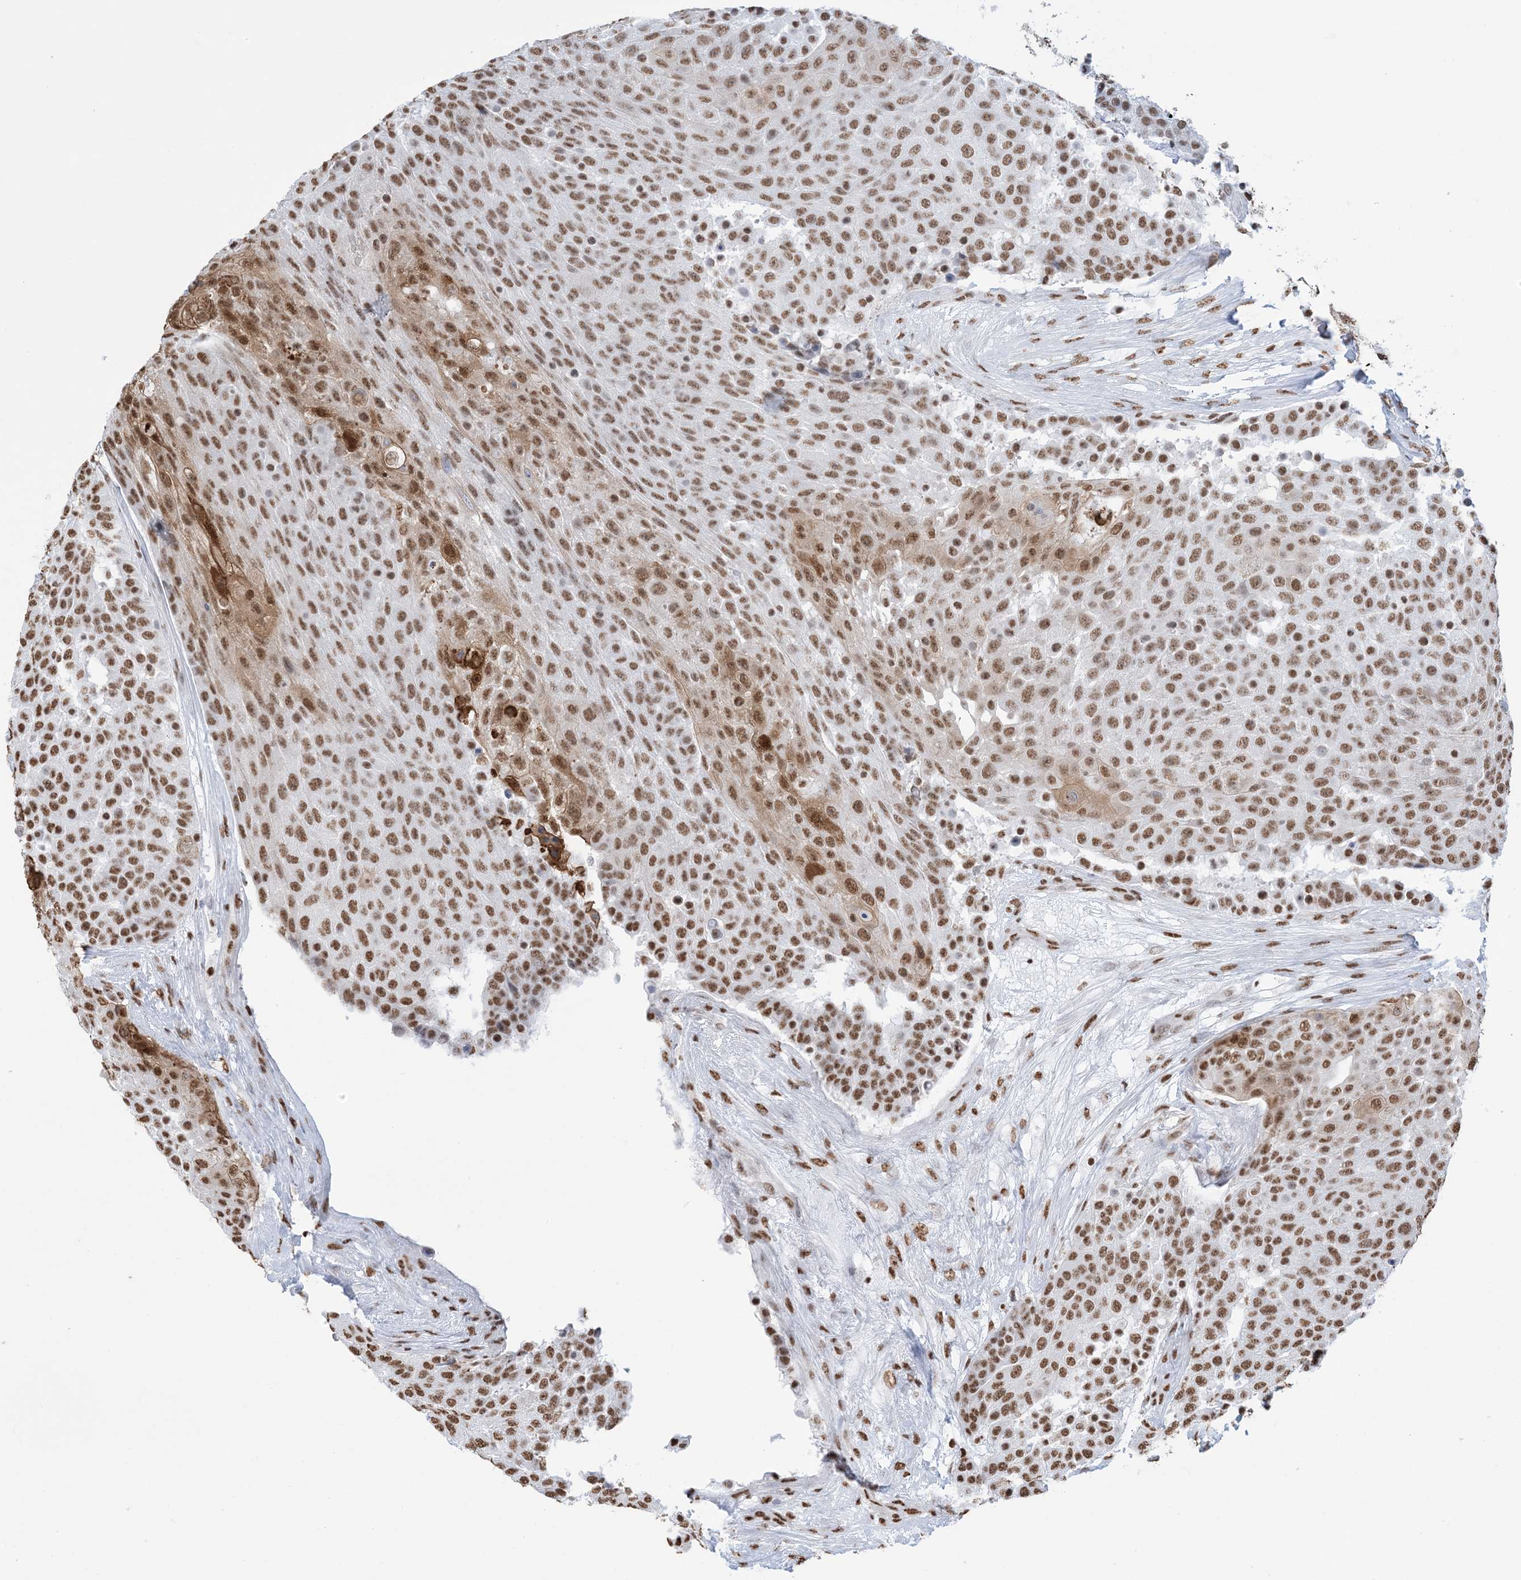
{"staining": {"intensity": "moderate", "quantity": ">75%", "location": "nuclear"}, "tissue": "urothelial cancer", "cell_type": "Tumor cells", "image_type": "cancer", "snomed": [{"axis": "morphology", "description": "Urothelial carcinoma, High grade"}, {"axis": "topography", "description": "Urinary bladder"}], "caption": "Immunohistochemistry micrograph of high-grade urothelial carcinoma stained for a protein (brown), which shows medium levels of moderate nuclear staining in approximately >75% of tumor cells.", "gene": "ZNF792", "patient": {"sex": "female", "age": 63}}